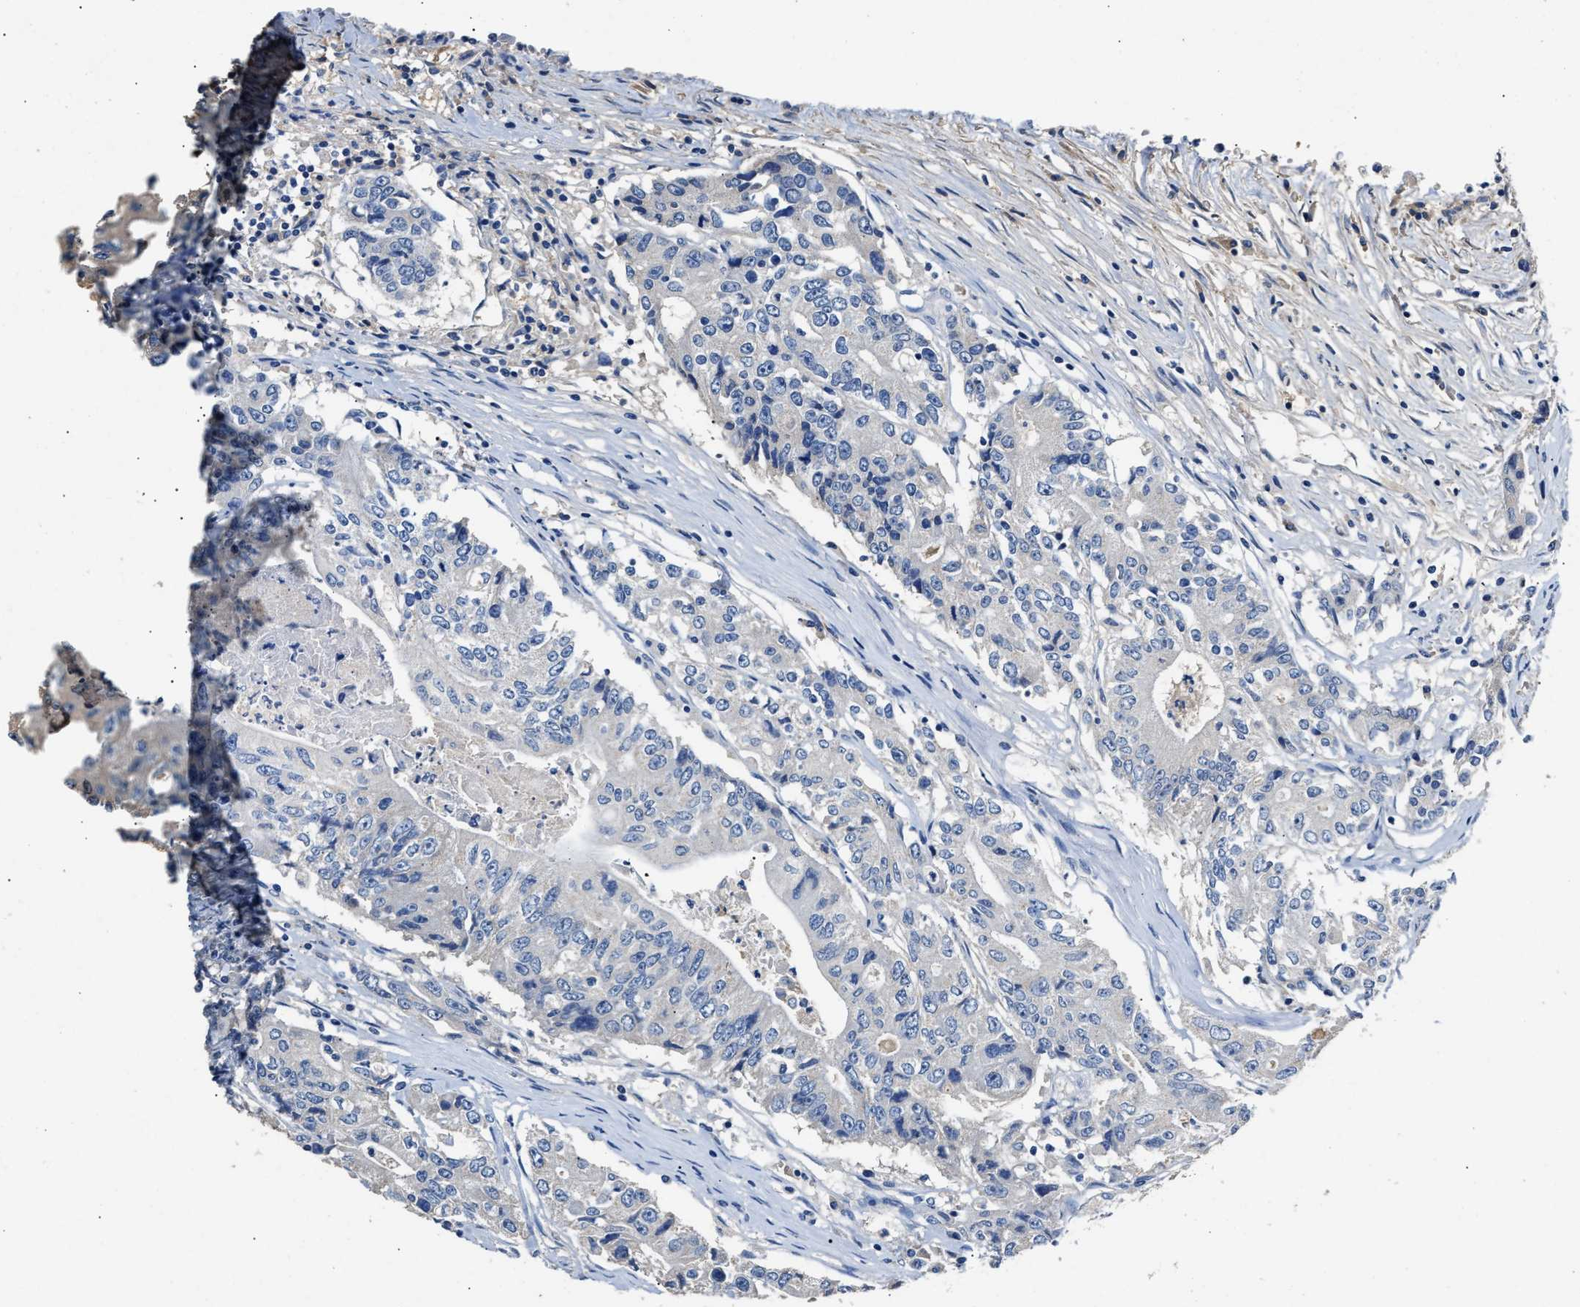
{"staining": {"intensity": "negative", "quantity": "none", "location": "none"}, "tissue": "colorectal cancer", "cell_type": "Tumor cells", "image_type": "cancer", "snomed": [{"axis": "morphology", "description": "Adenocarcinoma, NOS"}, {"axis": "topography", "description": "Colon"}], "caption": "Micrograph shows no protein staining in tumor cells of colorectal adenocarcinoma tissue.", "gene": "SLCO2B1", "patient": {"sex": "female", "age": 77}}